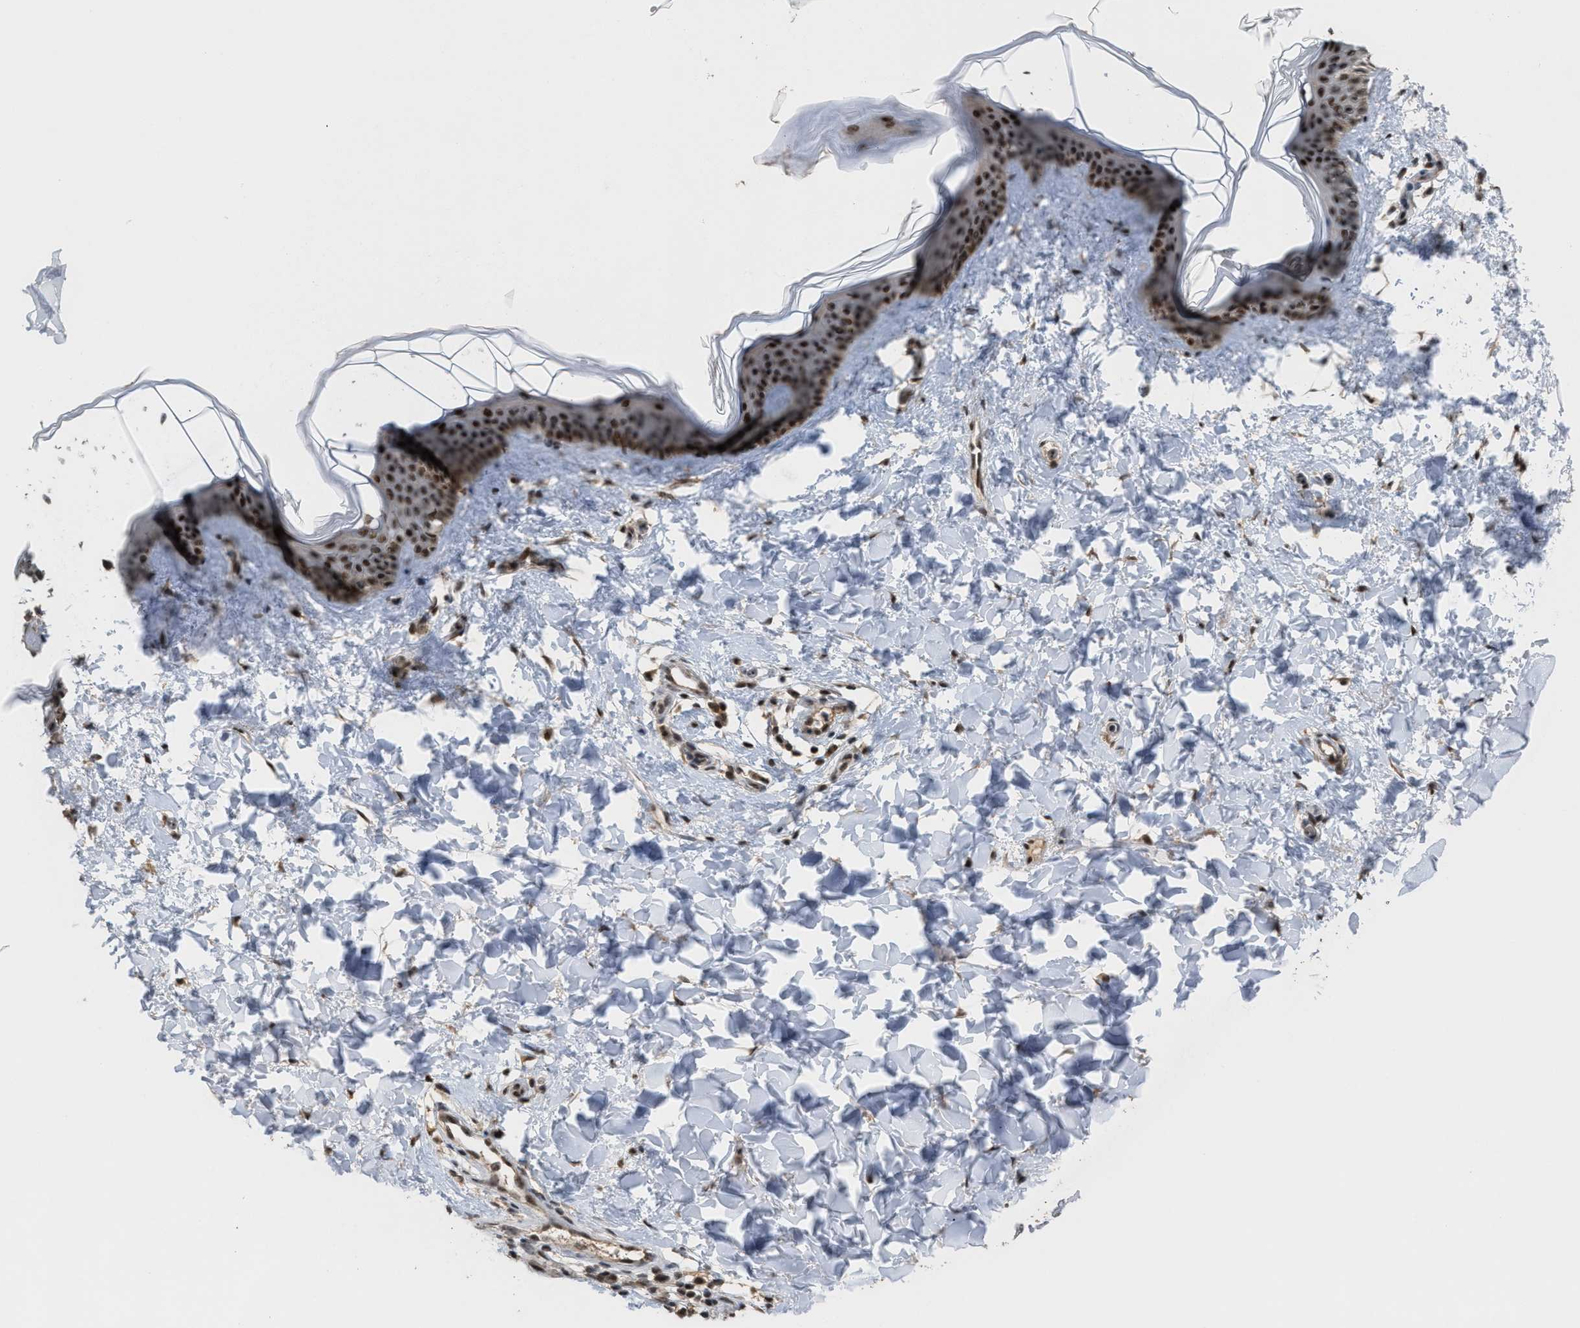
{"staining": {"intensity": "strong", "quantity": ">75%", "location": "nuclear"}, "tissue": "skin", "cell_type": "Fibroblasts", "image_type": "normal", "snomed": [{"axis": "morphology", "description": "Normal tissue, NOS"}, {"axis": "topography", "description": "Skin"}], "caption": "Immunohistochemical staining of normal human skin reveals >75% levels of strong nuclear protein positivity in approximately >75% of fibroblasts. Using DAB (brown) and hematoxylin (blue) stains, captured at high magnification using brightfield microscopy.", "gene": "PRPF4", "patient": {"sex": "female", "age": 17}}